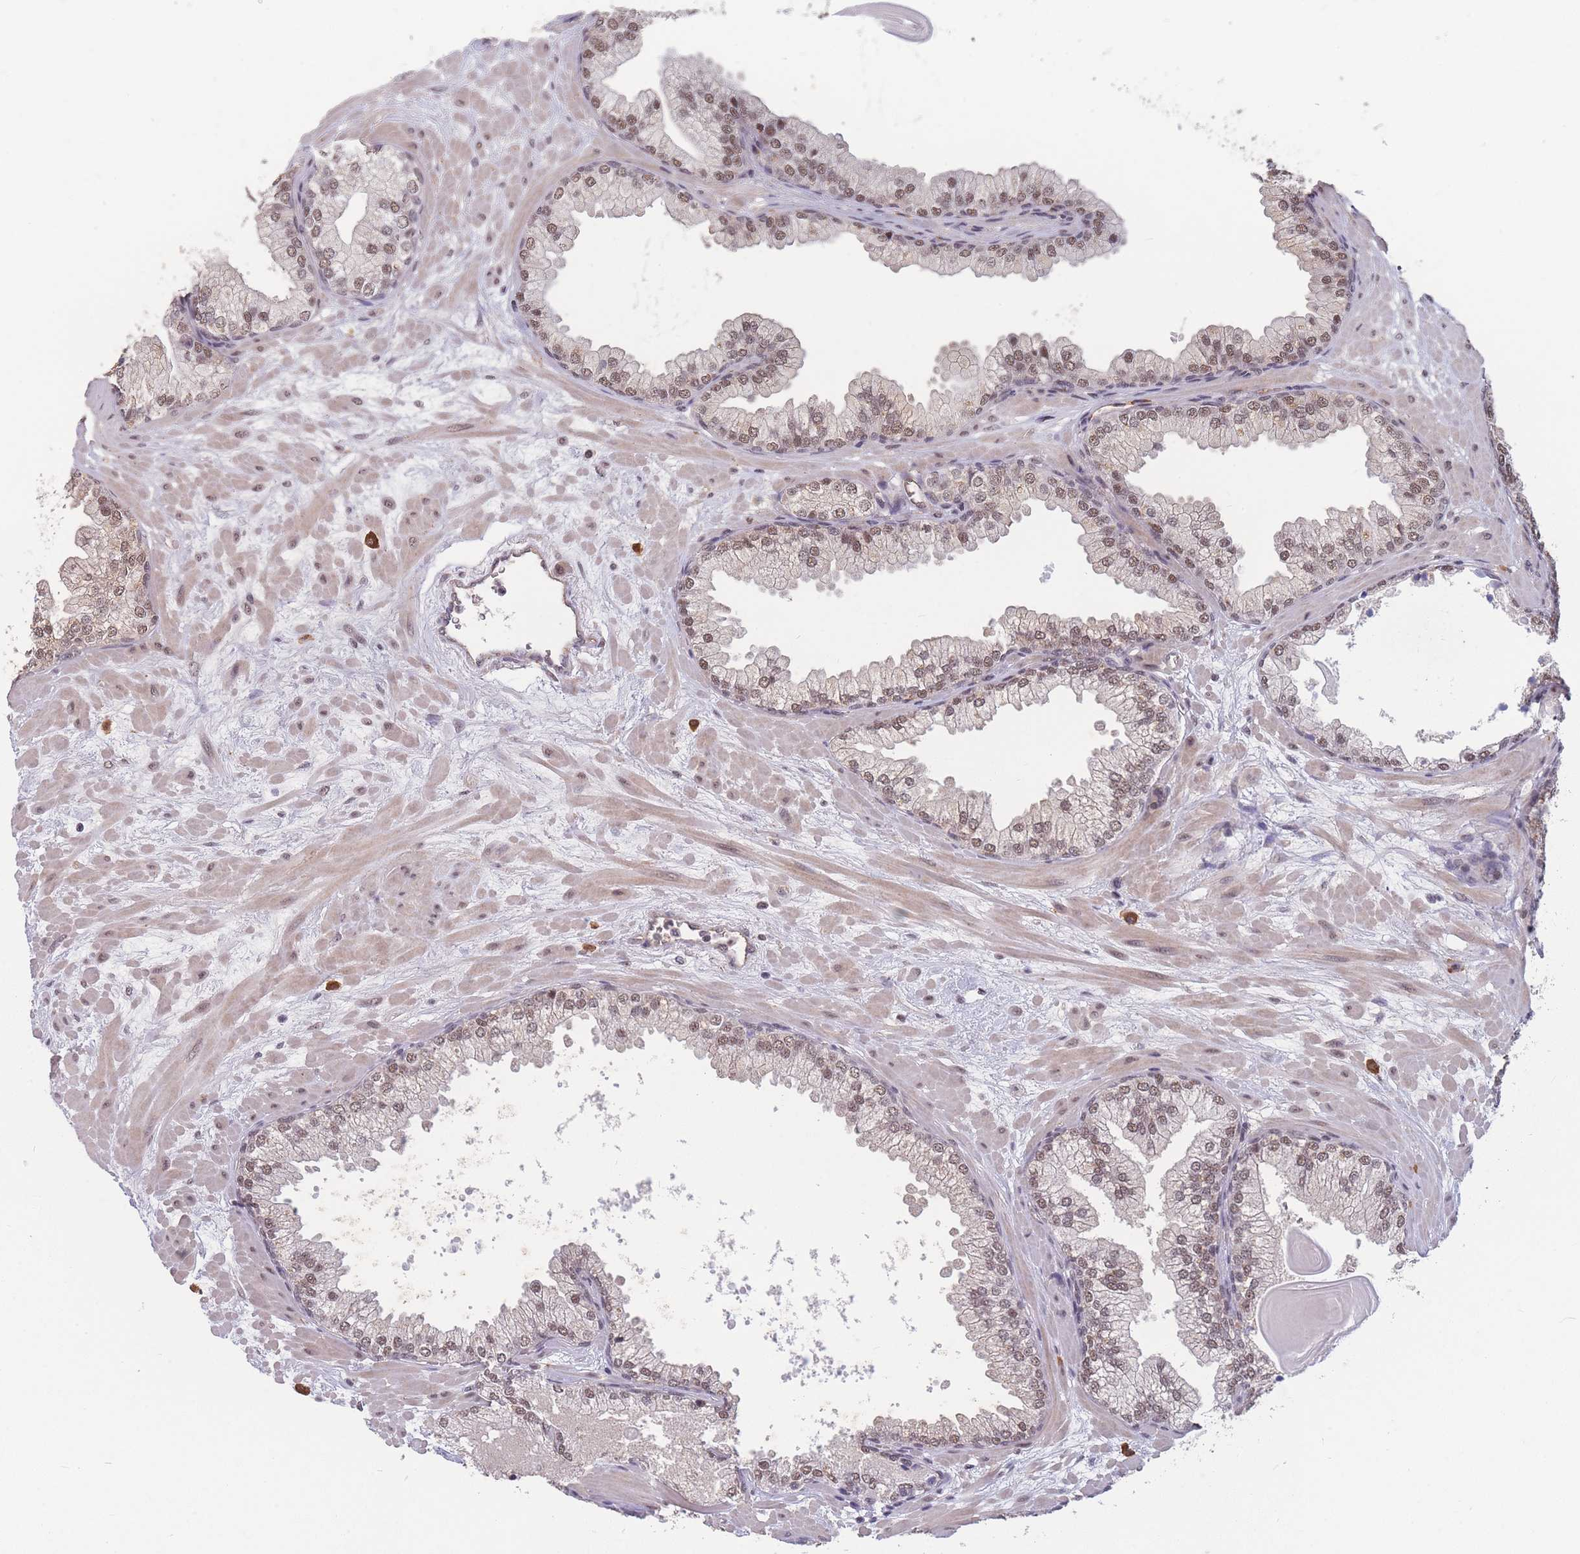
{"staining": {"intensity": "moderate", "quantity": ">75%", "location": "nuclear"}, "tissue": "prostate", "cell_type": "Glandular cells", "image_type": "normal", "snomed": [{"axis": "morphology", "description": "Normal tissue, NOS"}, {"axis": "topography", "description": "Prostate"}], "caption": "Protein expression by immunohistochemistry (IHC) displays moderate nuclear expression in about >75% of glandular cells in benign prostate. (brown staining indicates protein expression, while blue staining denotes nuclei).", "gene": "SNRPA1", "patient": {"sex": "male", "age": 61}}